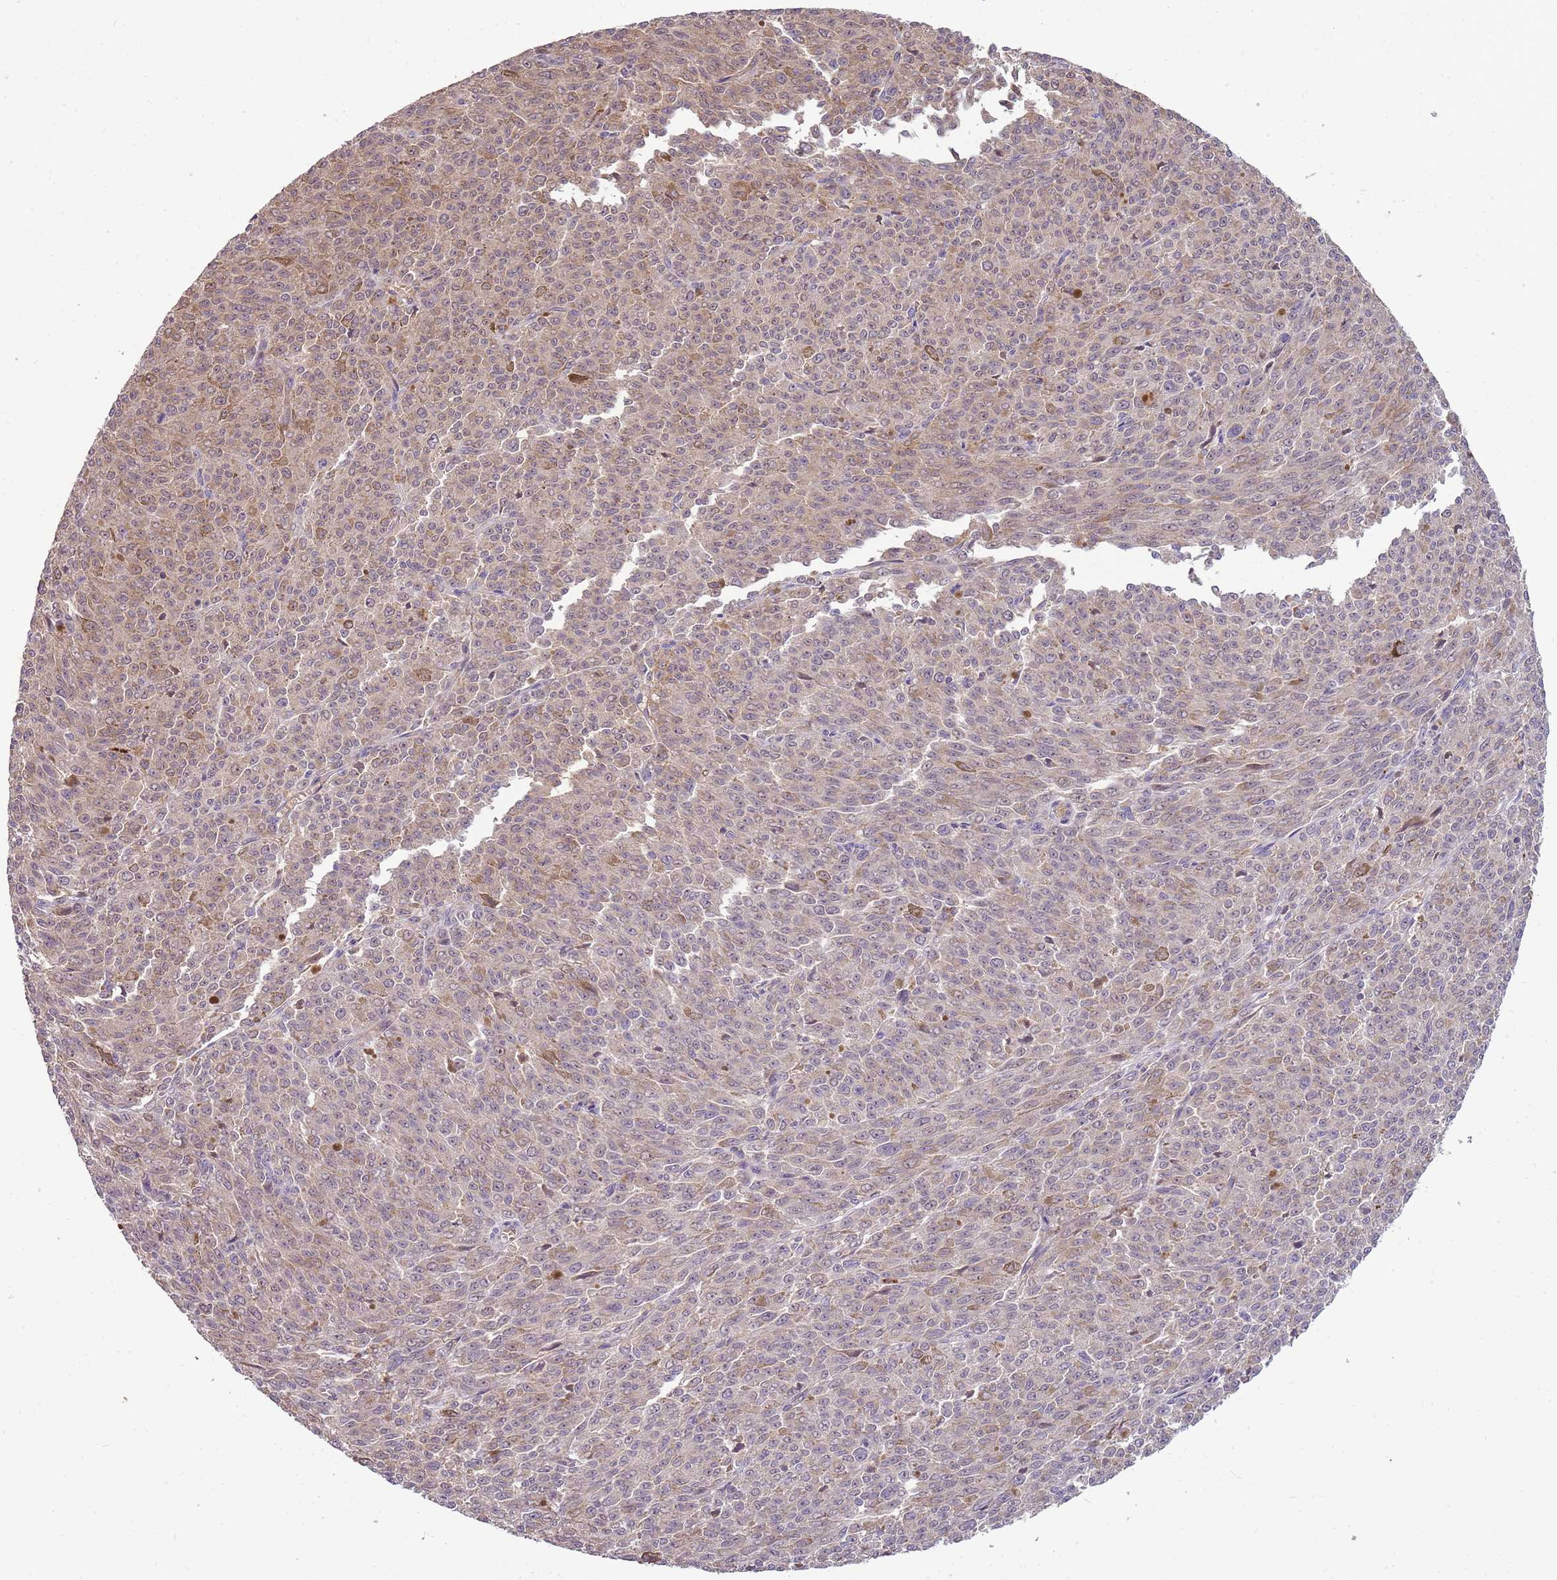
{"staining": {"intensity": "moderate", "quantity": "25%-75%", "location": "nuclear"}, "tissue": "melanoma", "cell_type": "Tumor cells", "image_type": "cancer", "snomed": [{"axis": "morphology", "description": "Malignant melanoma, NOS"}, {"axis": "topography", "description": "Skin"}], "caption": "IHC (DAB (3,3'-diaminobenzidine)) staining of human malignant melanoma exhibits moderate nuclear protein positivity in about 25%-75% of tumor cells.", "gene": "NBPF6", "patient": {"sex": "female", "age": 52}}